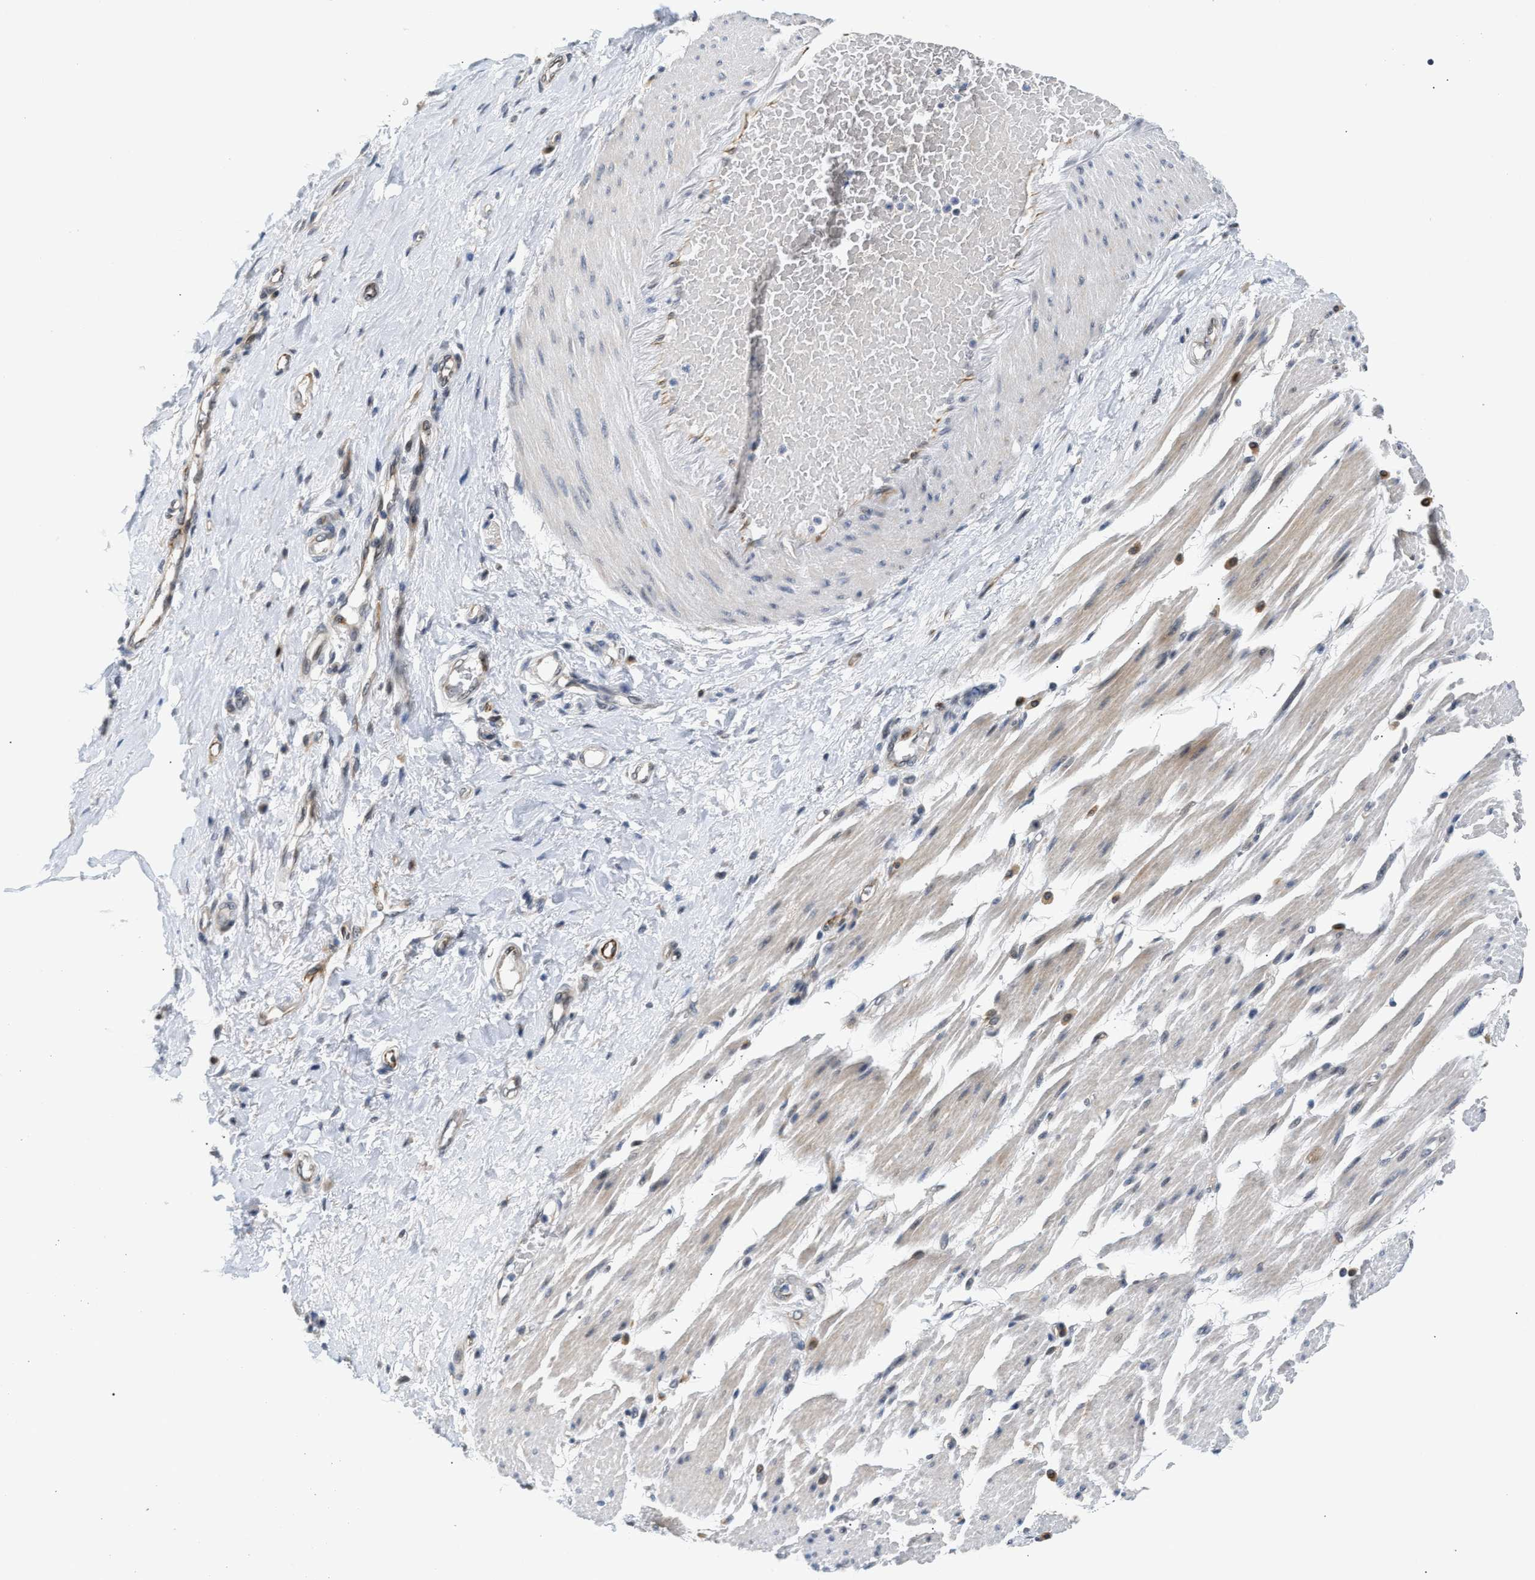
{"staining": {"intensity": "negative", "quantity": "none", "location": "none"}, "tissue": "adipose tissue", "cell_type": "Adipocytes", "image_type": "normal", "snomed": [{"axis": "morphology", "description": "Normal tissue, NOS"}, {"axis": "morphology", "description": "Adenocarcinoma, NOS"}, {"axis": "topography", "description": "Esophagus"}], "caption": "There is no significant staining in adipocytes of adipose tissue. Brightfield microscopy of immunohistochemistry (IHC) stained with DAB (3,3'-diaminobenzidine) (brown) and hematoxylin (blue), captured at high magnification.", "gene": "PPM1H", "patient": {"sex": "male", "age": 62}}